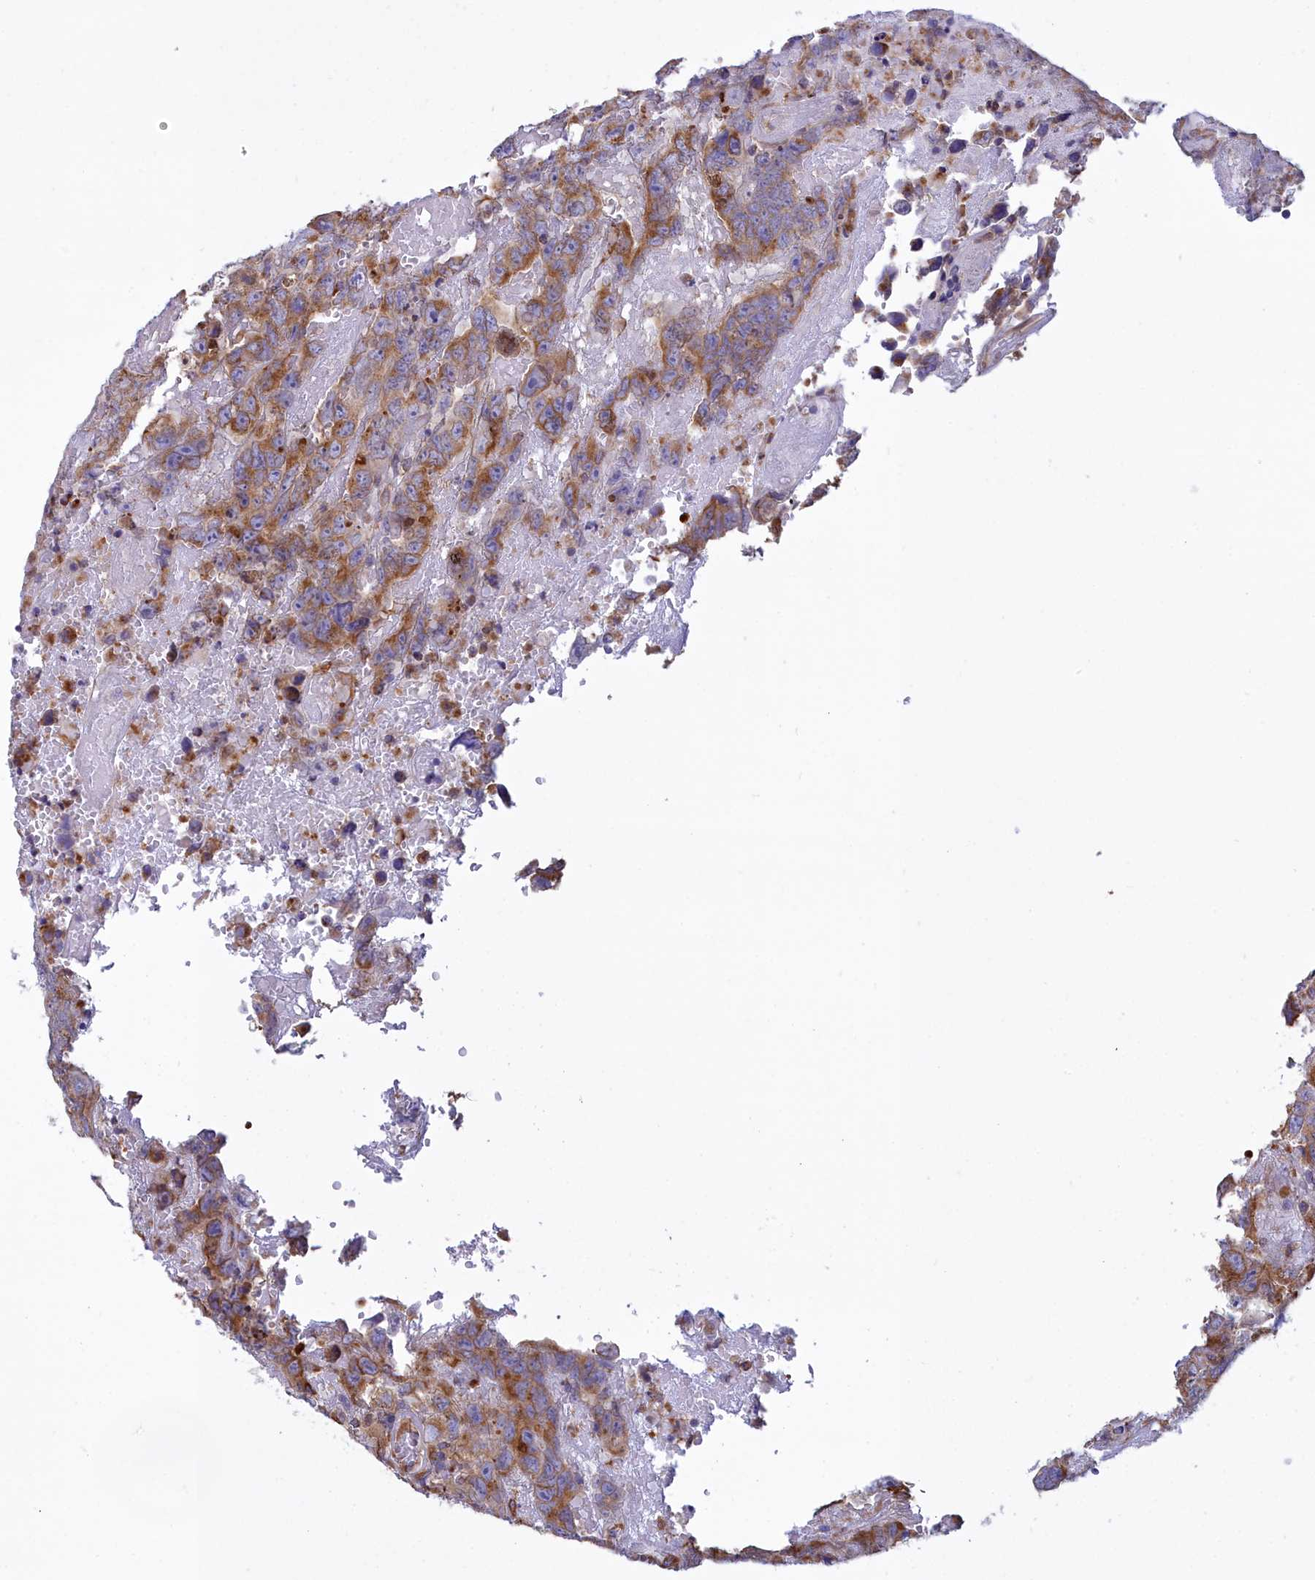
{"staining": {"intensity": "moderate", "quantity": "25%-75%", "location": "cytoplasmic/membranous"}, "tissue": "testis cancer", "cell_type": "Tumor cells", "image_type": "cancer", "snomed": [{"axis": "morphology", "description": "Carcinoma, Embryonal, NOS"}, {"axis": "topography", "description": "Testis"}], "caption": "High-power microscopy captured an immunohistochemistry histopathology image of embryonal carcinoma (testis), revealing moderate cytoplasmic/membranous positivity in approximately 25%-75% of tumor cells.", "gene": "HM13", "patient": {"sex": "male", "age": 45}}